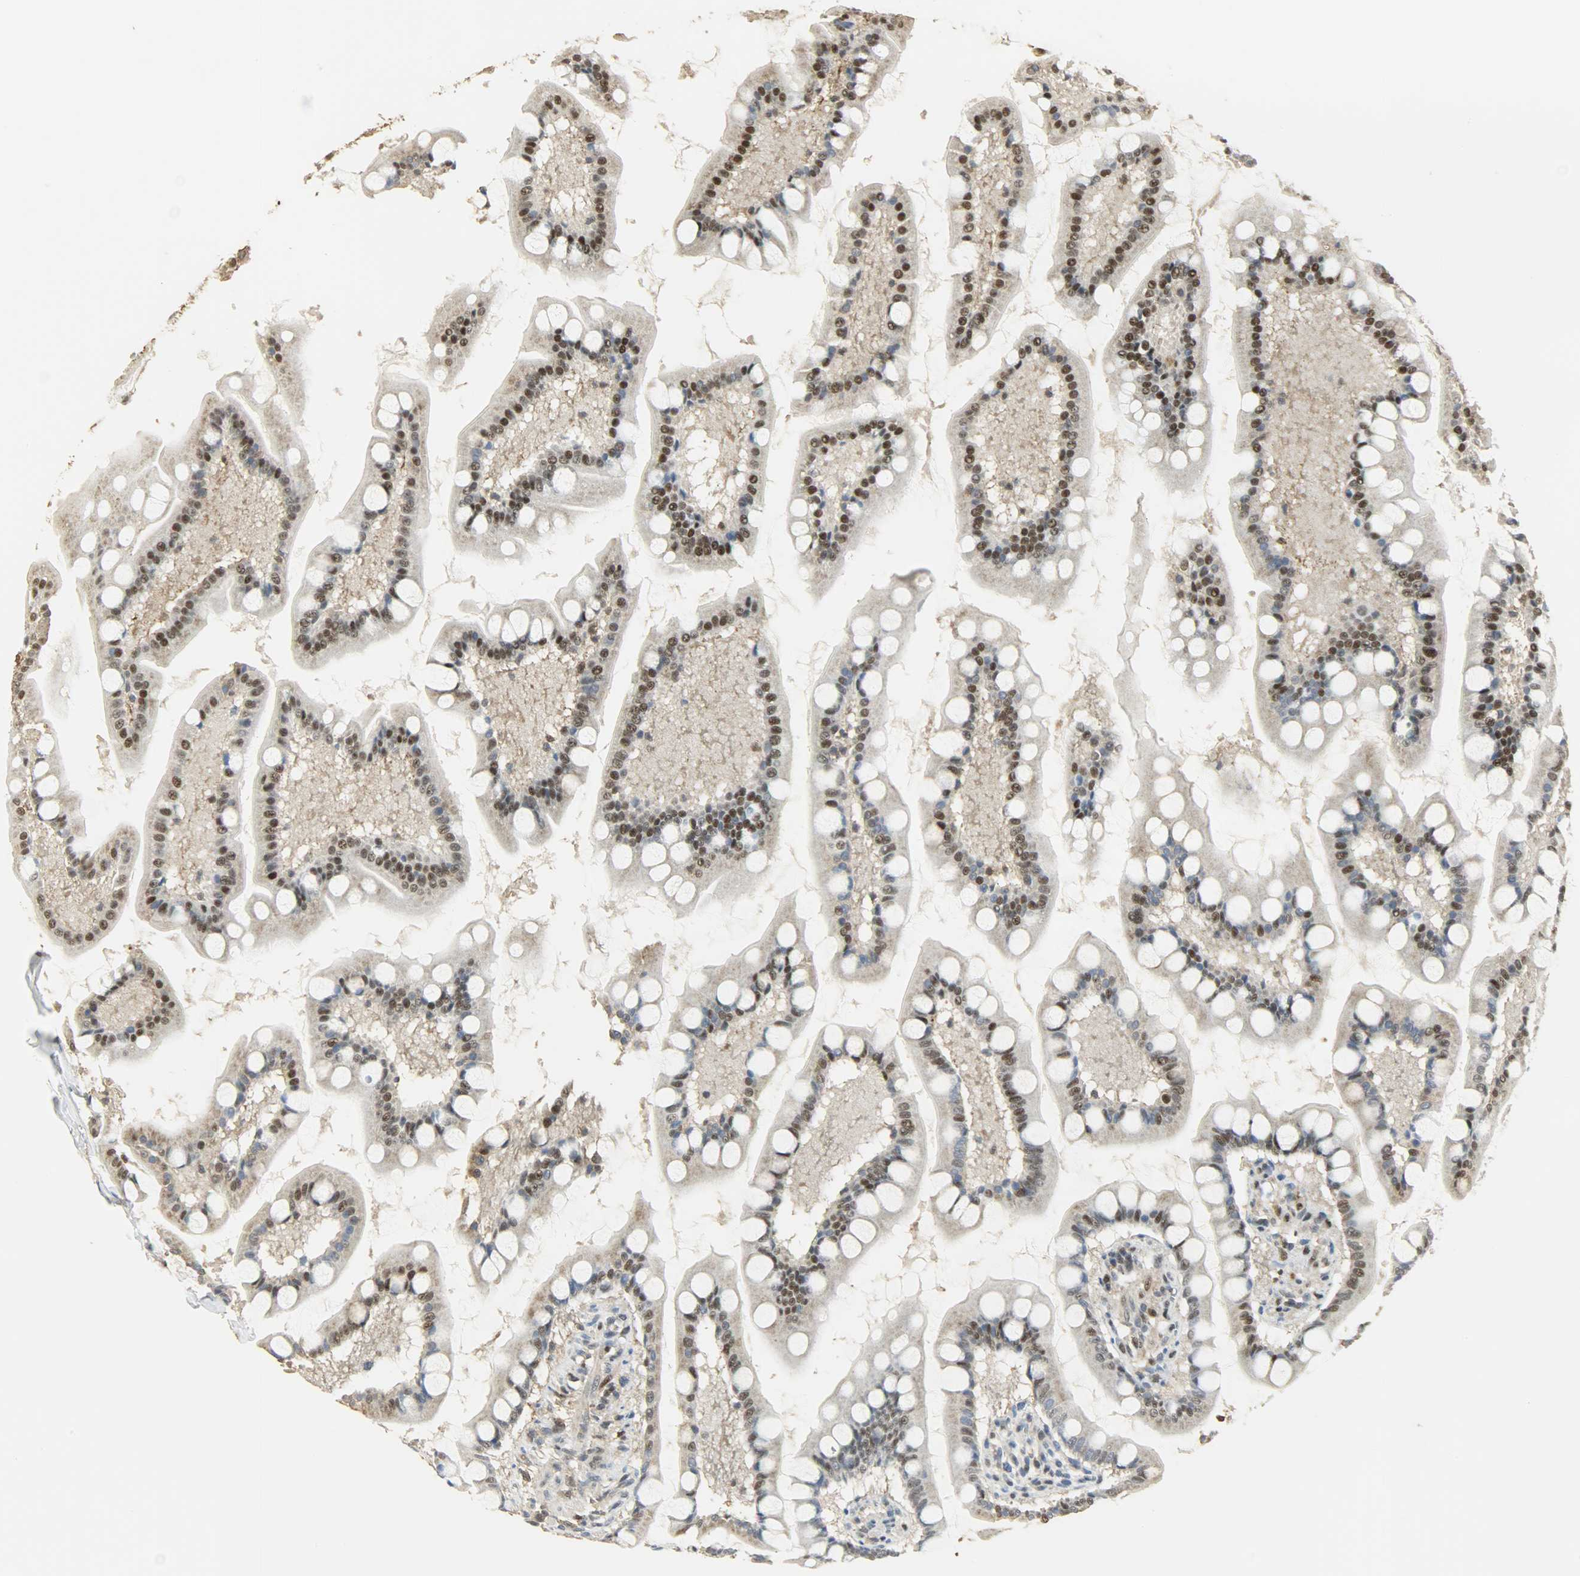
{"staining": {"intensity": "moderate", "quantity": "25%-75%", "location": "nuclear"}, "tissue": "small intestine", "cell_type": "Glandular cells", "image_type": "normal", "snomed": [{"axis": "morphology", "description": "Normal tissue, NOS"}, {"axis": "topography", "description": "Small intestine"}], "caption": "Protein staining of benign small intestine shows moderate nuclear staining in about 25%-75% of glandular cells.", "gene": "NPEPL1", "patient": {"sex": "male", "age": 41}}